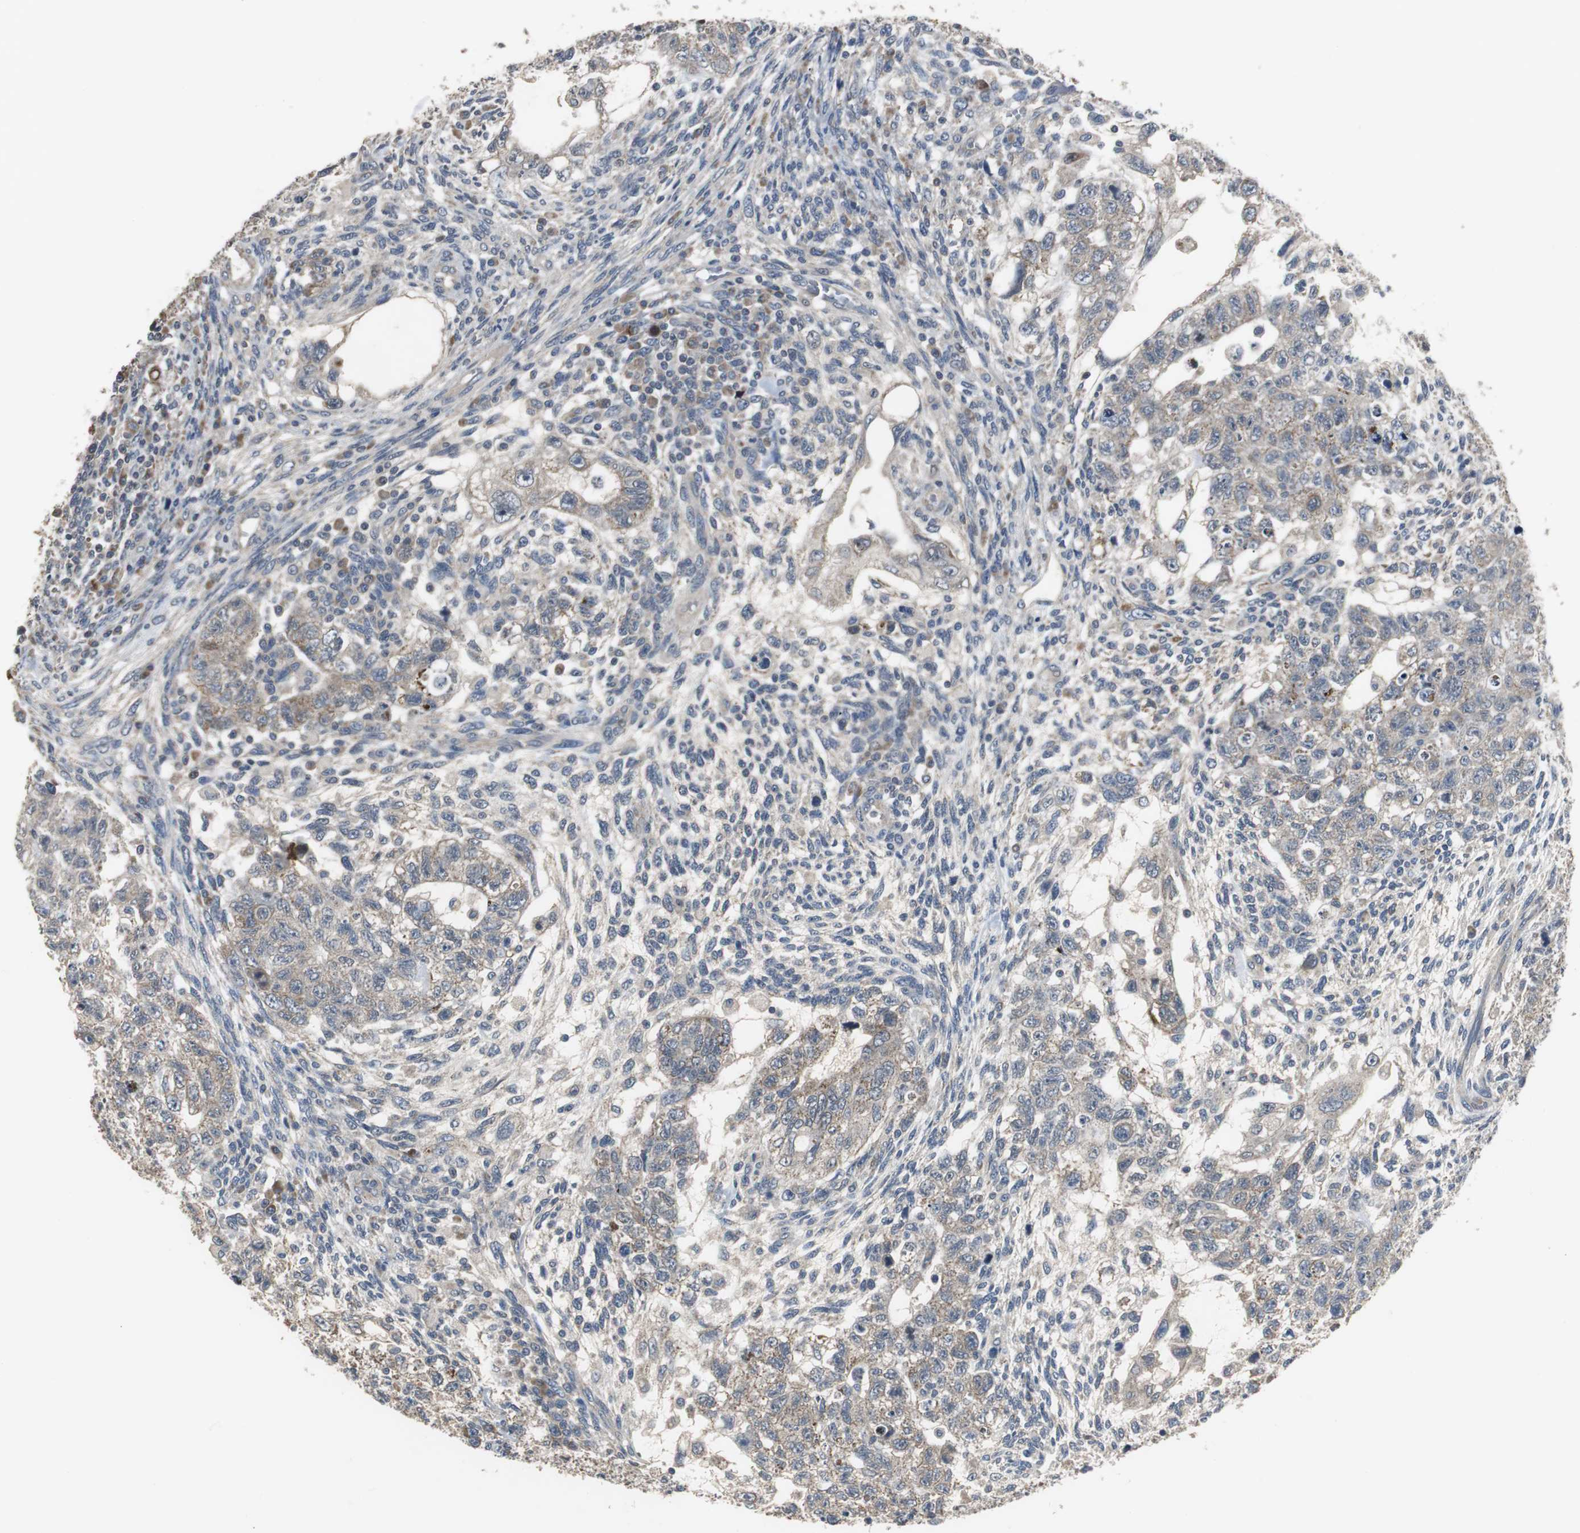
{"staining": {"intensity": "moderate", "quantity": ">75%", "location": "cytoplasmic/membranous"}, "tissue": "testis cancer", "cell_type": "Tumor cells", "image_type": "cancer", "snomed": [{"axis": "morphology", "description": "Normal tissue, NOS"}, {"axis": "morphology", "description": "Carcinoma, Embryonal, NOS"}, {"axis": "topography", "description": "Testis"}], "caption": "Testis cancer was stained to show a protein in brown. There is medium levels of moderate cytoplasmic/membranous expression in about >75% of tumor cells.", "gene": "MYT1", "patient": {"sex": "male", "age": 36}}